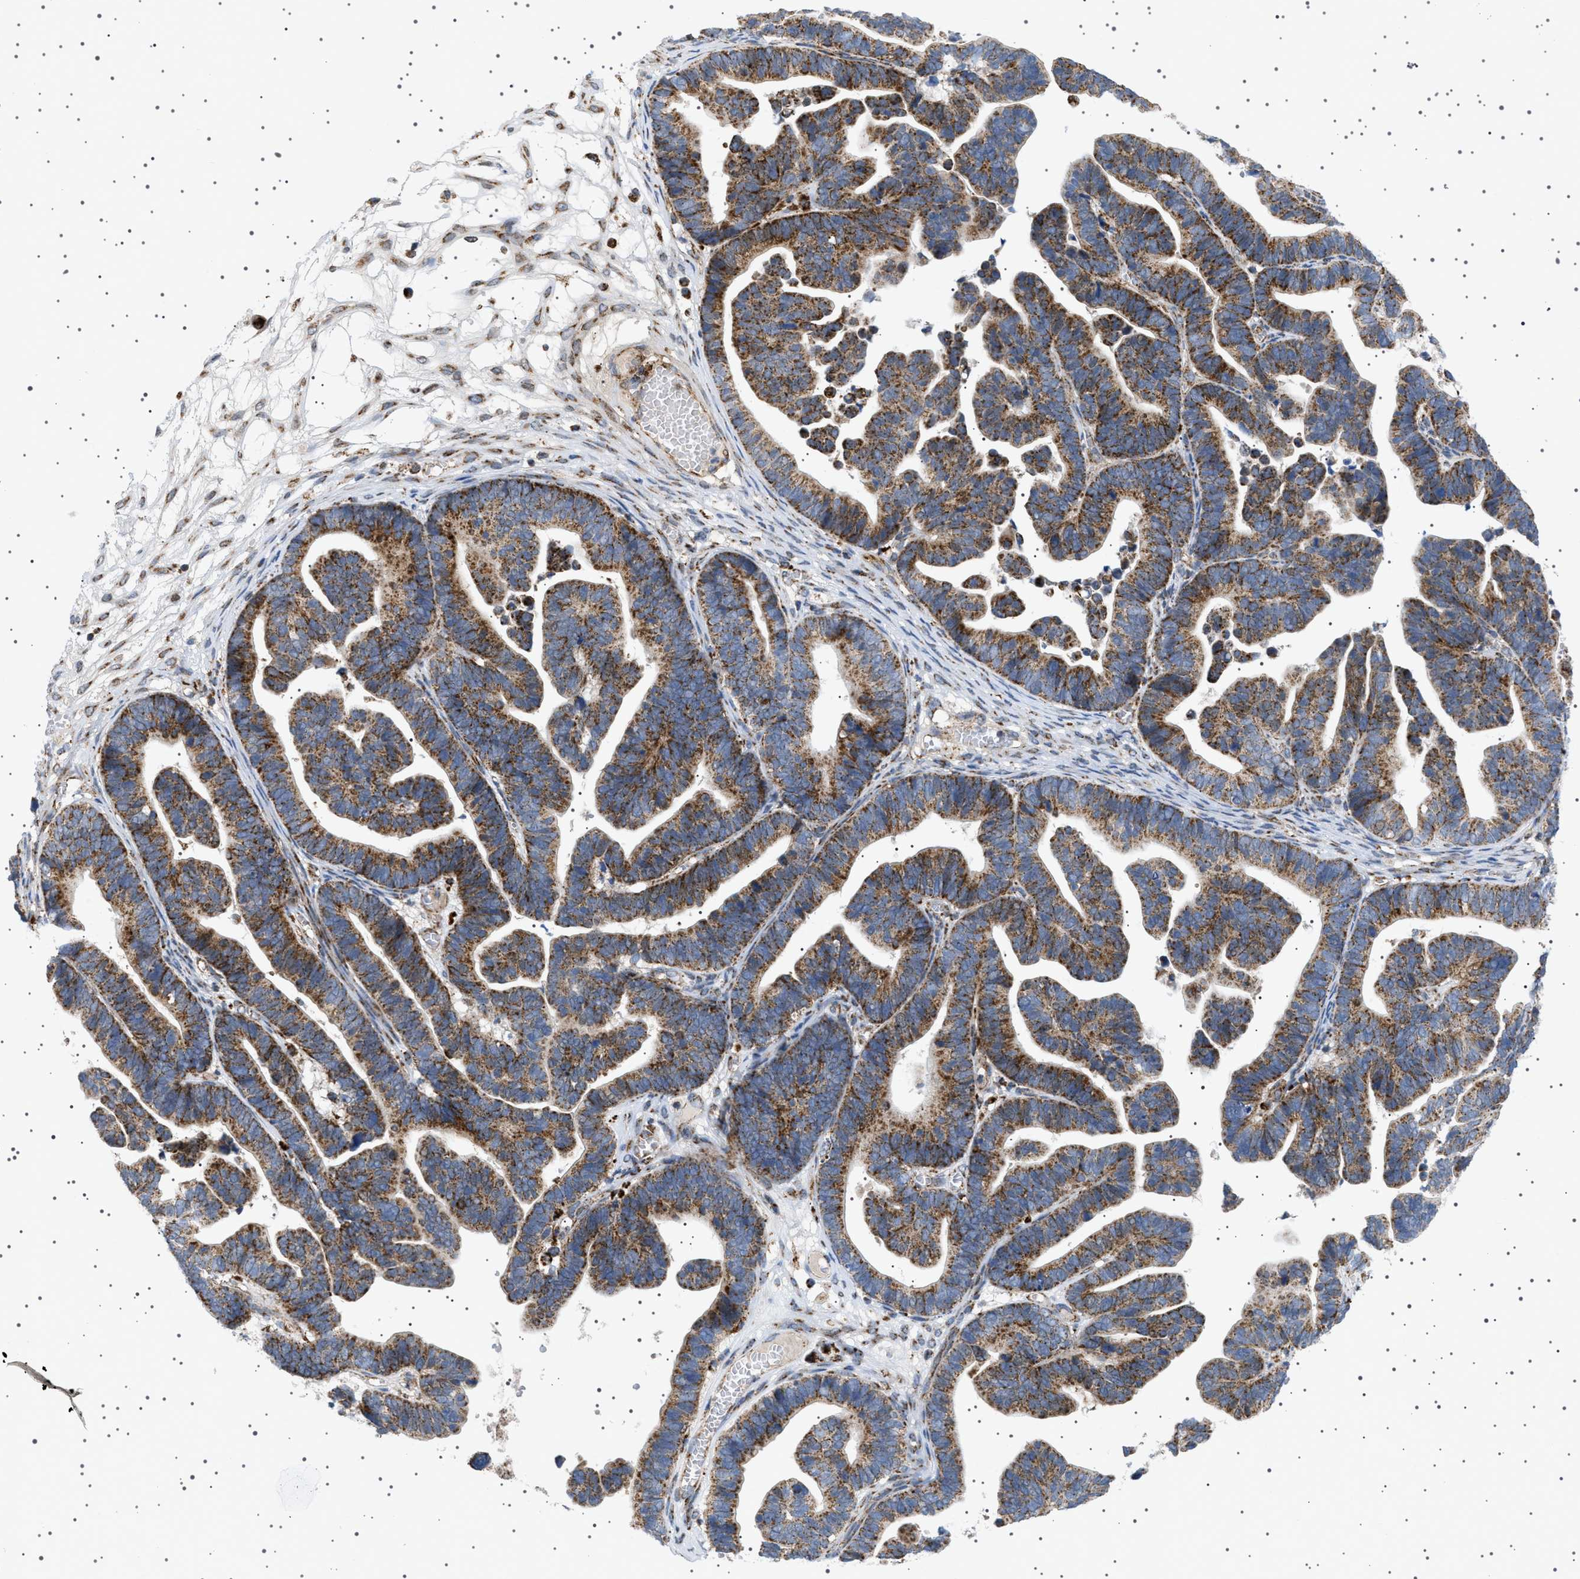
{"staining": {"intensity": "moderate", "quantity": ">75%", "location": "cytoplasmic/membranous"}, "tissue": "ovarian cancer", "cell_type": "Tumor cells", "image_type": "cancer", "snomed": [{"axis": "morphology", "description": "Cystadenocarcinoma, serous, NOS"}, {"axis": "topography", "description": "Ovary"}], "caption": "Ovarian cancer (serous cystadenocarcinoma) stained for a protein shows moderate cytoplasmic/membranous positivity in tumor cells. The staining is performed using DAB (3,3'-diaminobenzidine) brown chromogen to label protein expression. The nuclei are counter-stained blue using hematoxylin.", "gene": "UBXN8", "patient": {"sex": "female", "age": 56}}